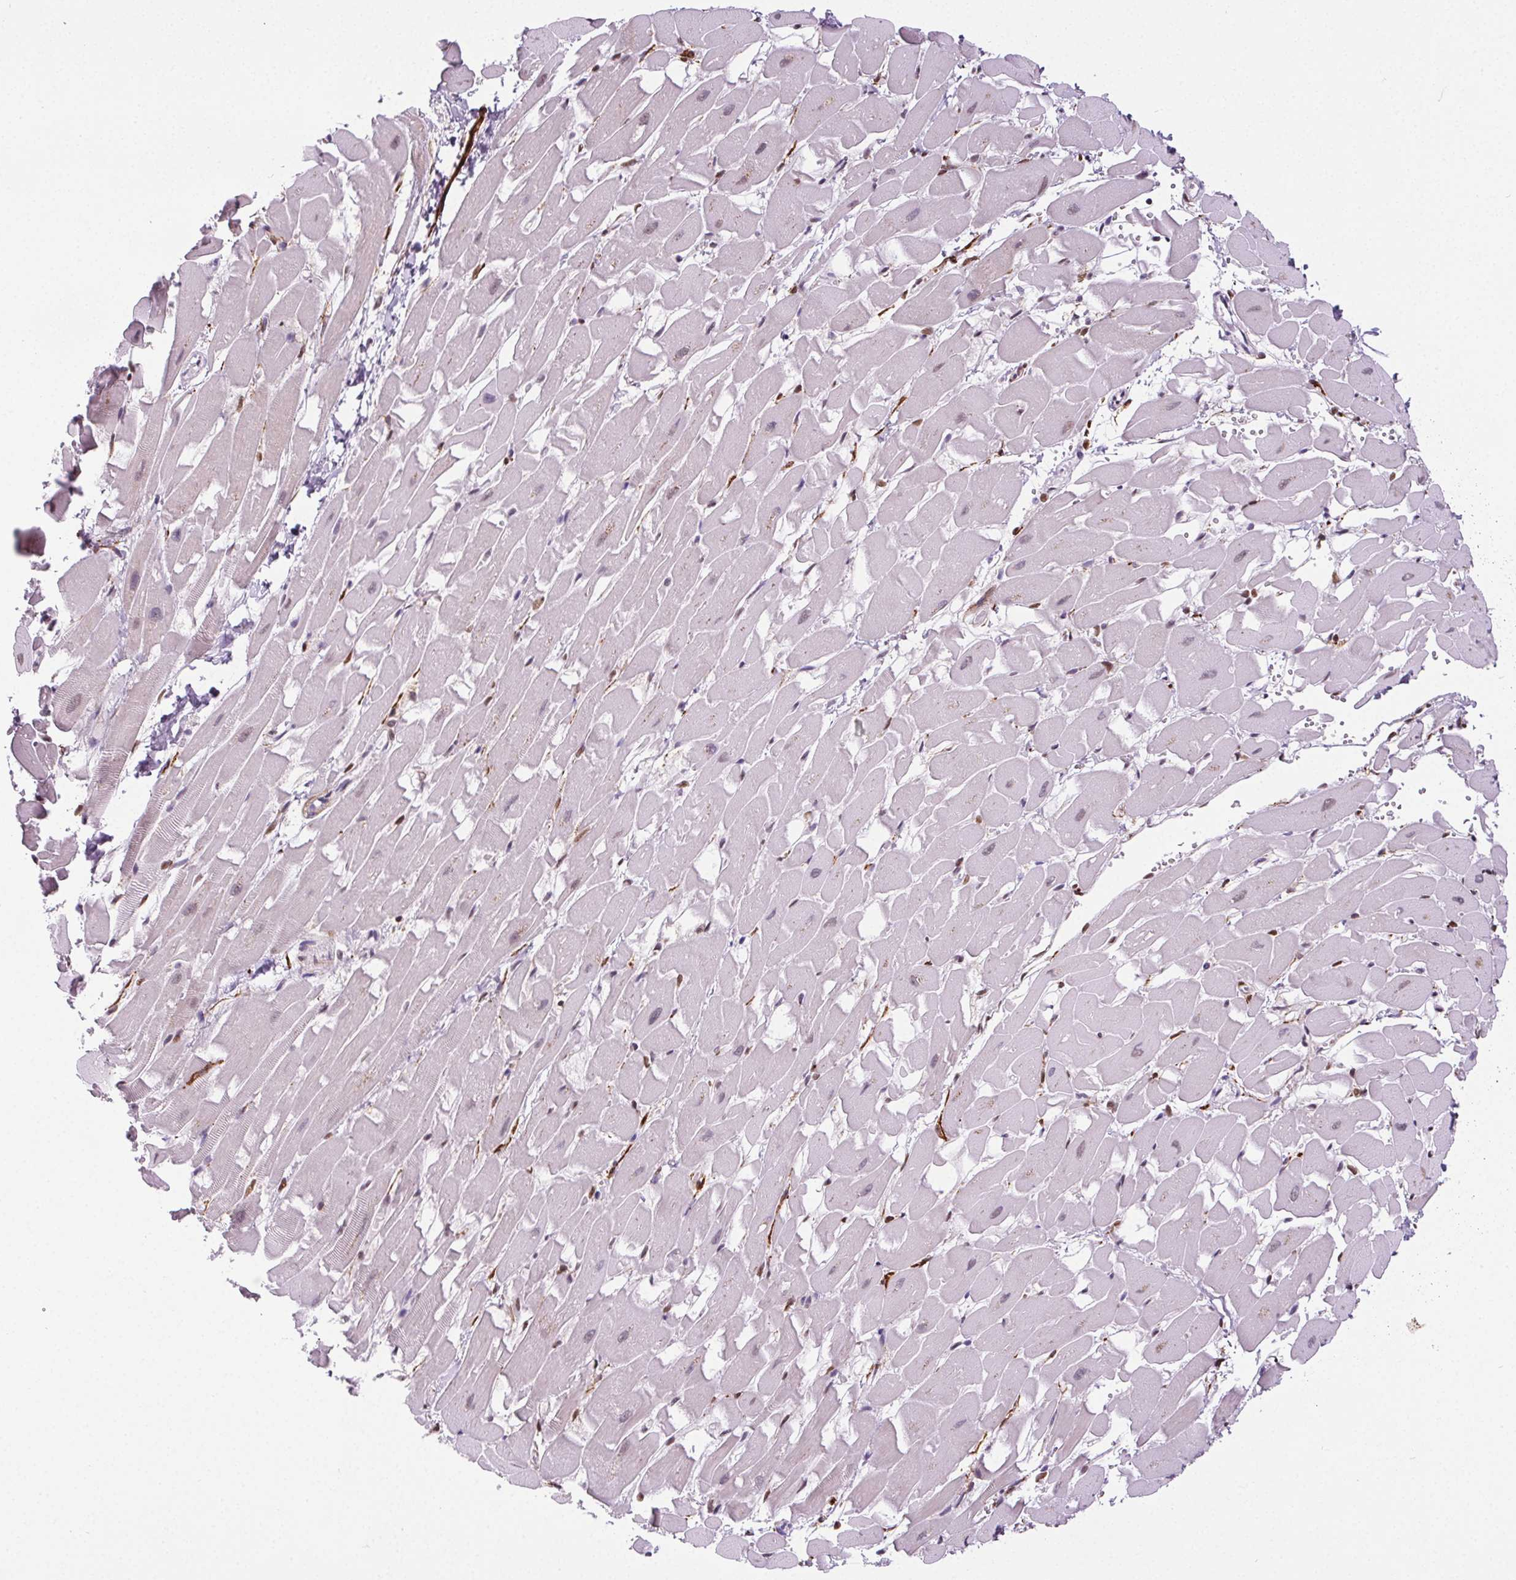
{"staining": {"intensity": "negative", "quantity": "none", "location": "none"}, "tissue": "heart muscle", "cell_type": "Cardiomyocytes", "image_type": "normal", "snomed": [{"axis": "morphology", "description": "Normal tissue, NOS"}, {"axis": "topography", "description": "Heart"}], "caption": "The micrograph displays no significant staining in cardiomyocytes of heart muscle.", "gene": "GP6", "patient": {"sex": "male", "age": 37}}